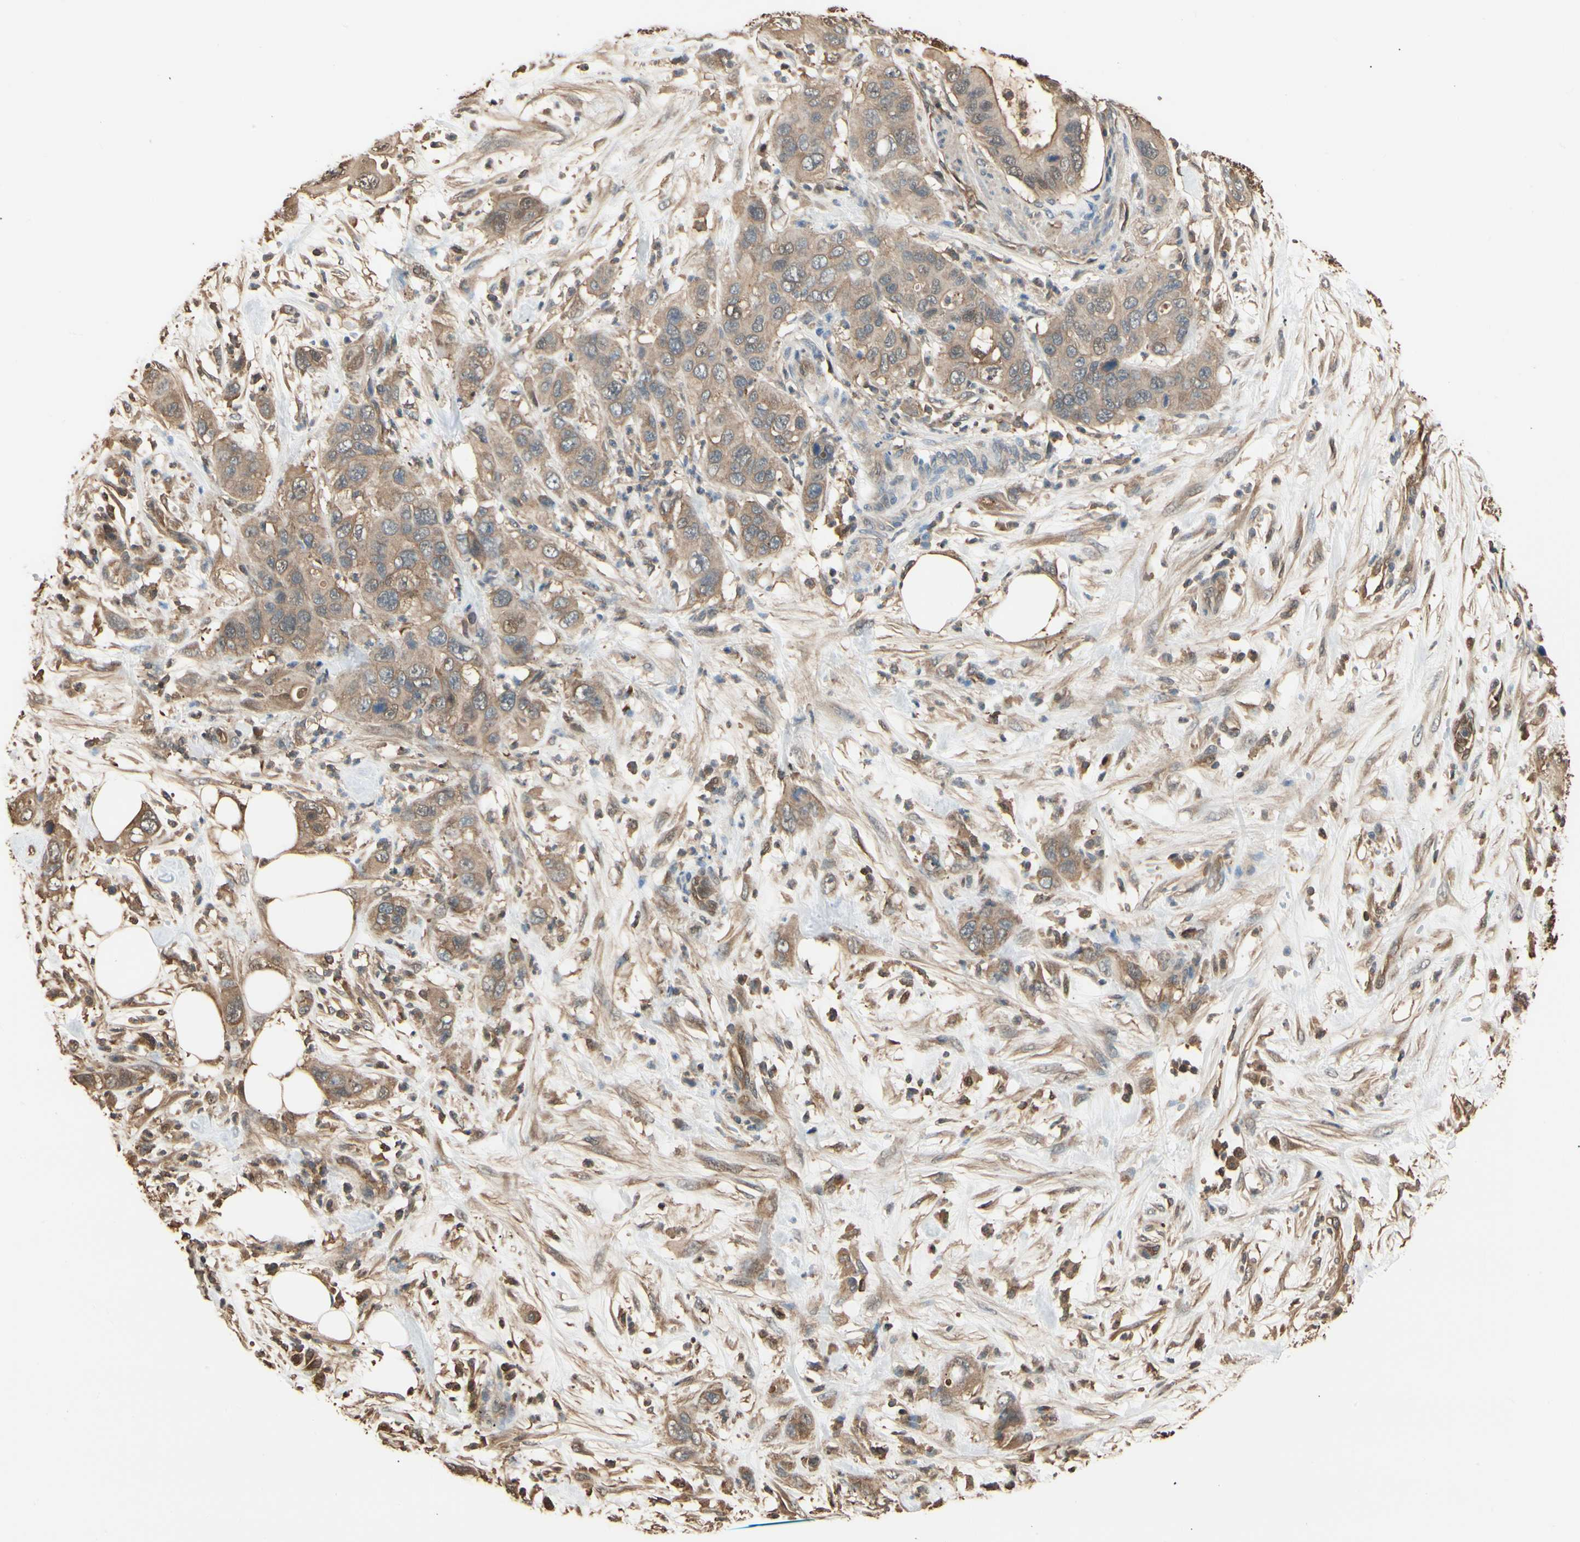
{"staining": {"intensity": "weak", "quantity": ">75%", "location": "cytoplasmic/membranous"}, "tissue": "pancreatic cancer", "cell_type": "Tumor cells", "image_type": "cancer", "snomed": [{"axis": "morphology", "description": "Adenocarcinoma, NOS"}, {"axis": "topography", "description": "Pancreas"}], "caption": "Pancreatic adenocarcinoma tissue demonstrates weak cytoplasmic/membranous positivity in about >75% of tumor cells, visualized by immunohistochemistry.", "gene": "YWHAE", "patient": {"sex": "female", "age": 71}}